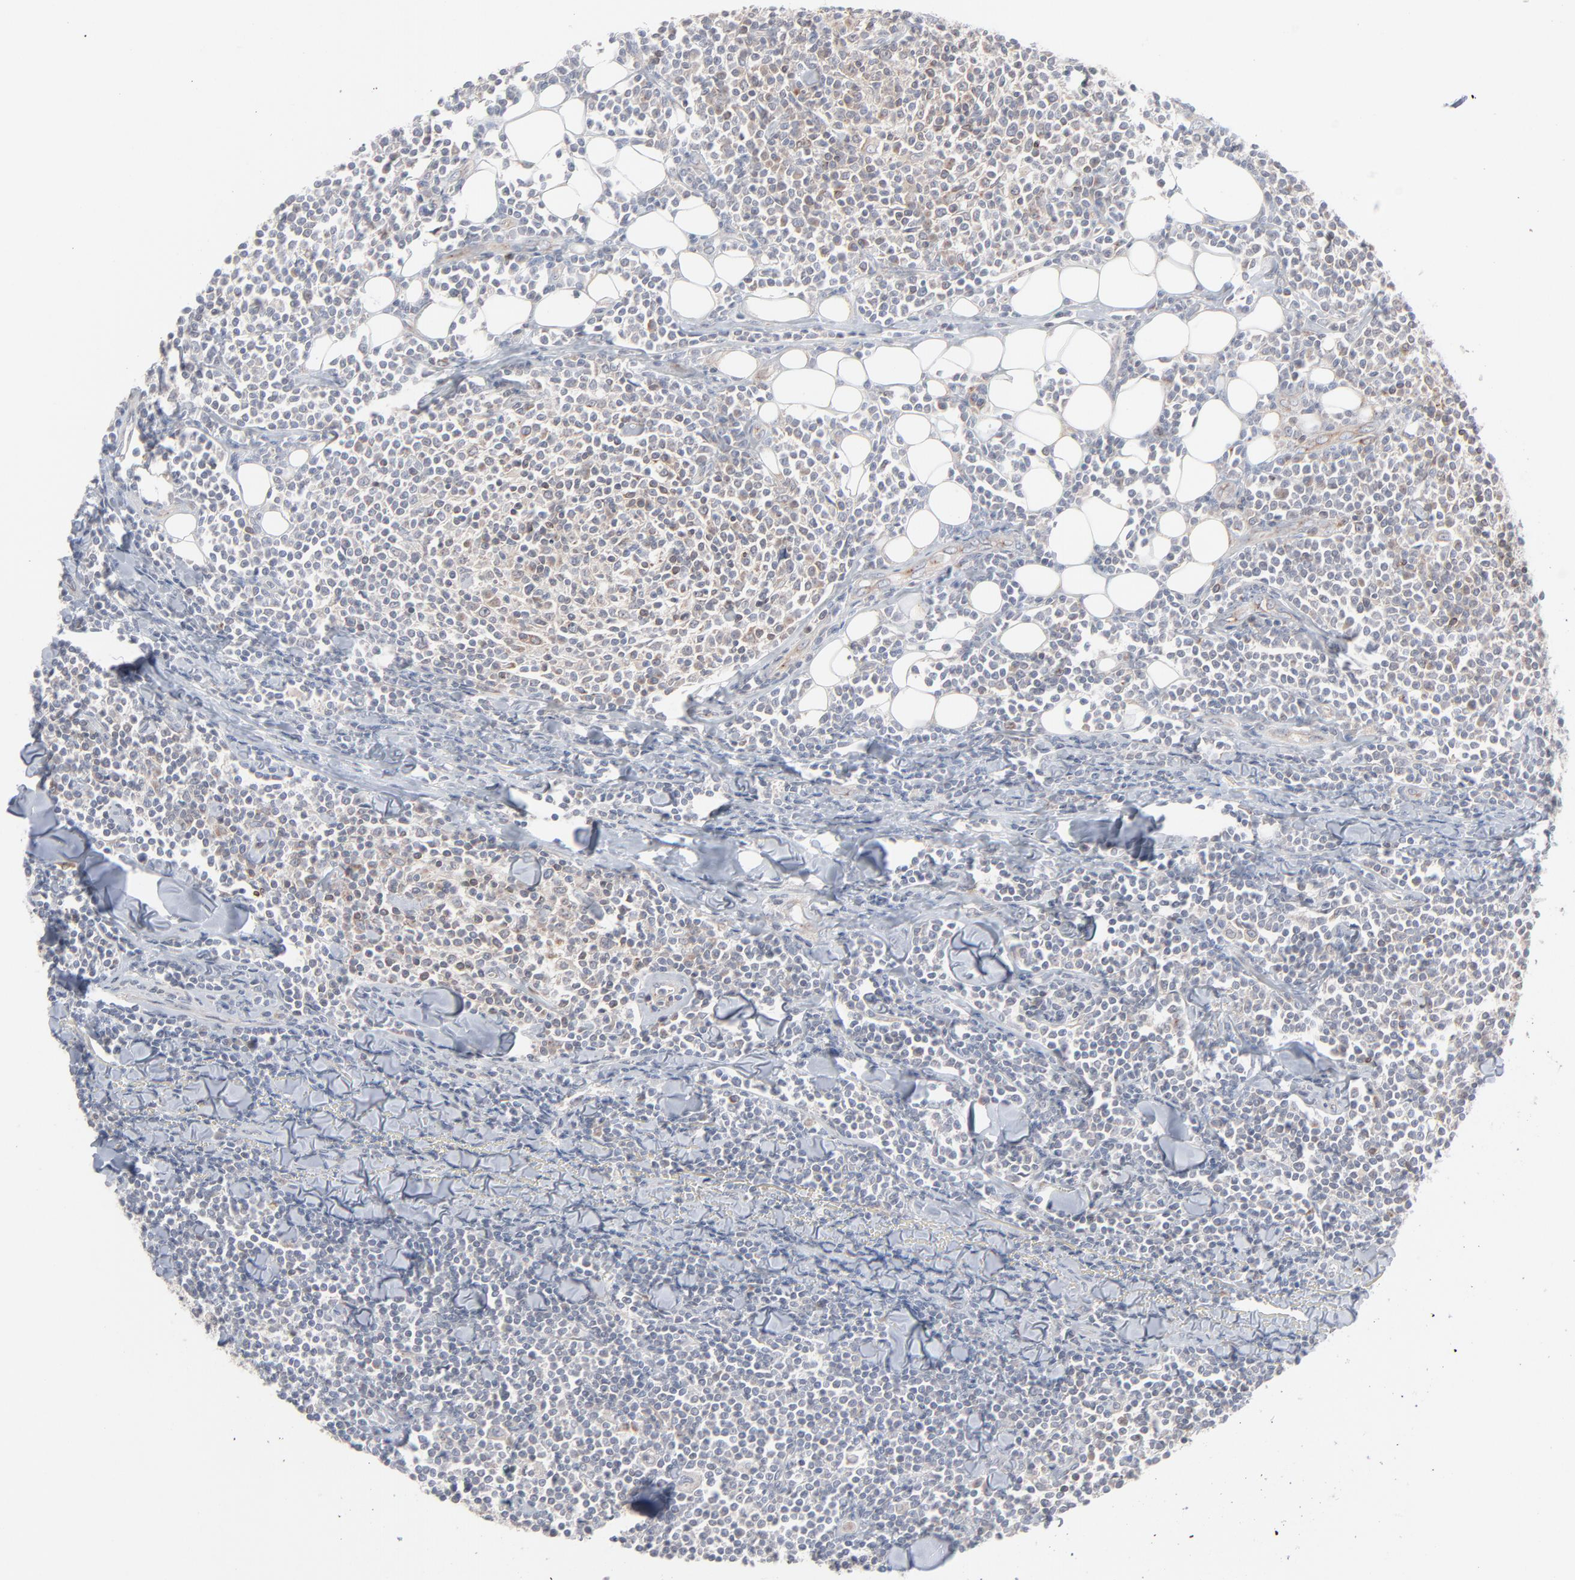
{"staining": {"intensity": "weak", "quantity": ">75%", "location": "cytoplasmic/membranous"}, "tissue": "lymphoma", "cell_type": "Tumor cells", "image_type": "cancer", "snomed": [{"axis": "morphology", "description": "Malignant lymphoma, non-Hodgkin's type, Low grade"}, {"axis": "topography", "description": "Soft tissue"}], "caption": "Low-grade malignant lymphoma, non-Hodgkin's type tissue displays weak cytoplasmic/membranous positivity in about >75% of tumor cells, visualized by immunohistochemistry.", "gene": "KDSR", "patient": {"sex": "male", "age": 92}}